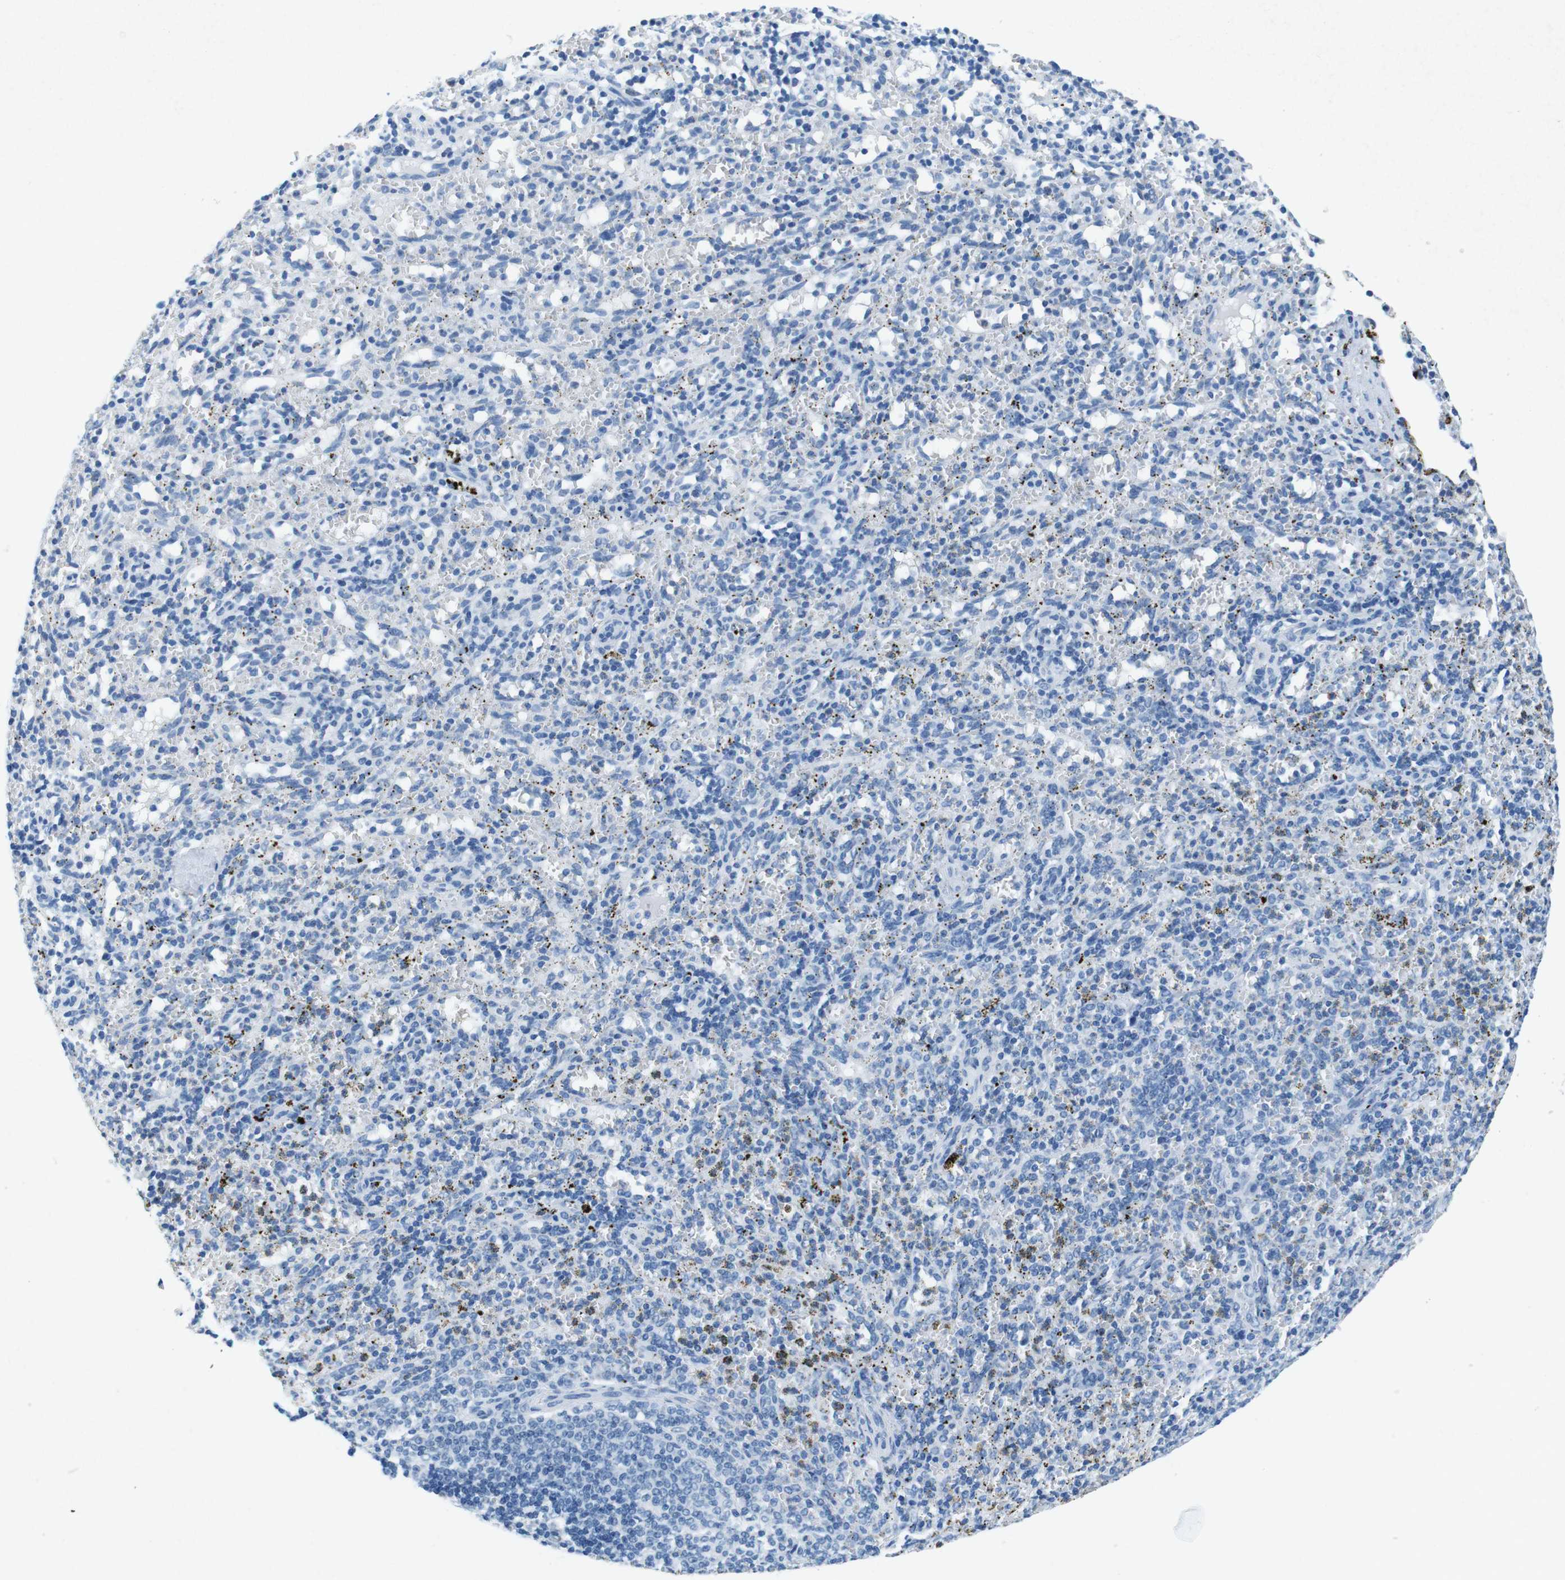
{"staining": {"intensity": "negative", "quantity": "none", "location": "none"}, "tissue": "spleen", "cell_type": "Cells in red pulp", "image_type": "normal", "snomed": [{"axis": "morphology", "description": "Normal tissue, NOS"}, {"axis": "topography", "description": "Spleen"}], "caption": "This is a photomicrograph of IHC staining of benign spleen, which shows no positivity in cells in red pulp.", "gene": "CTAG1B", "patient": {"sex": "female", "age": 10}}